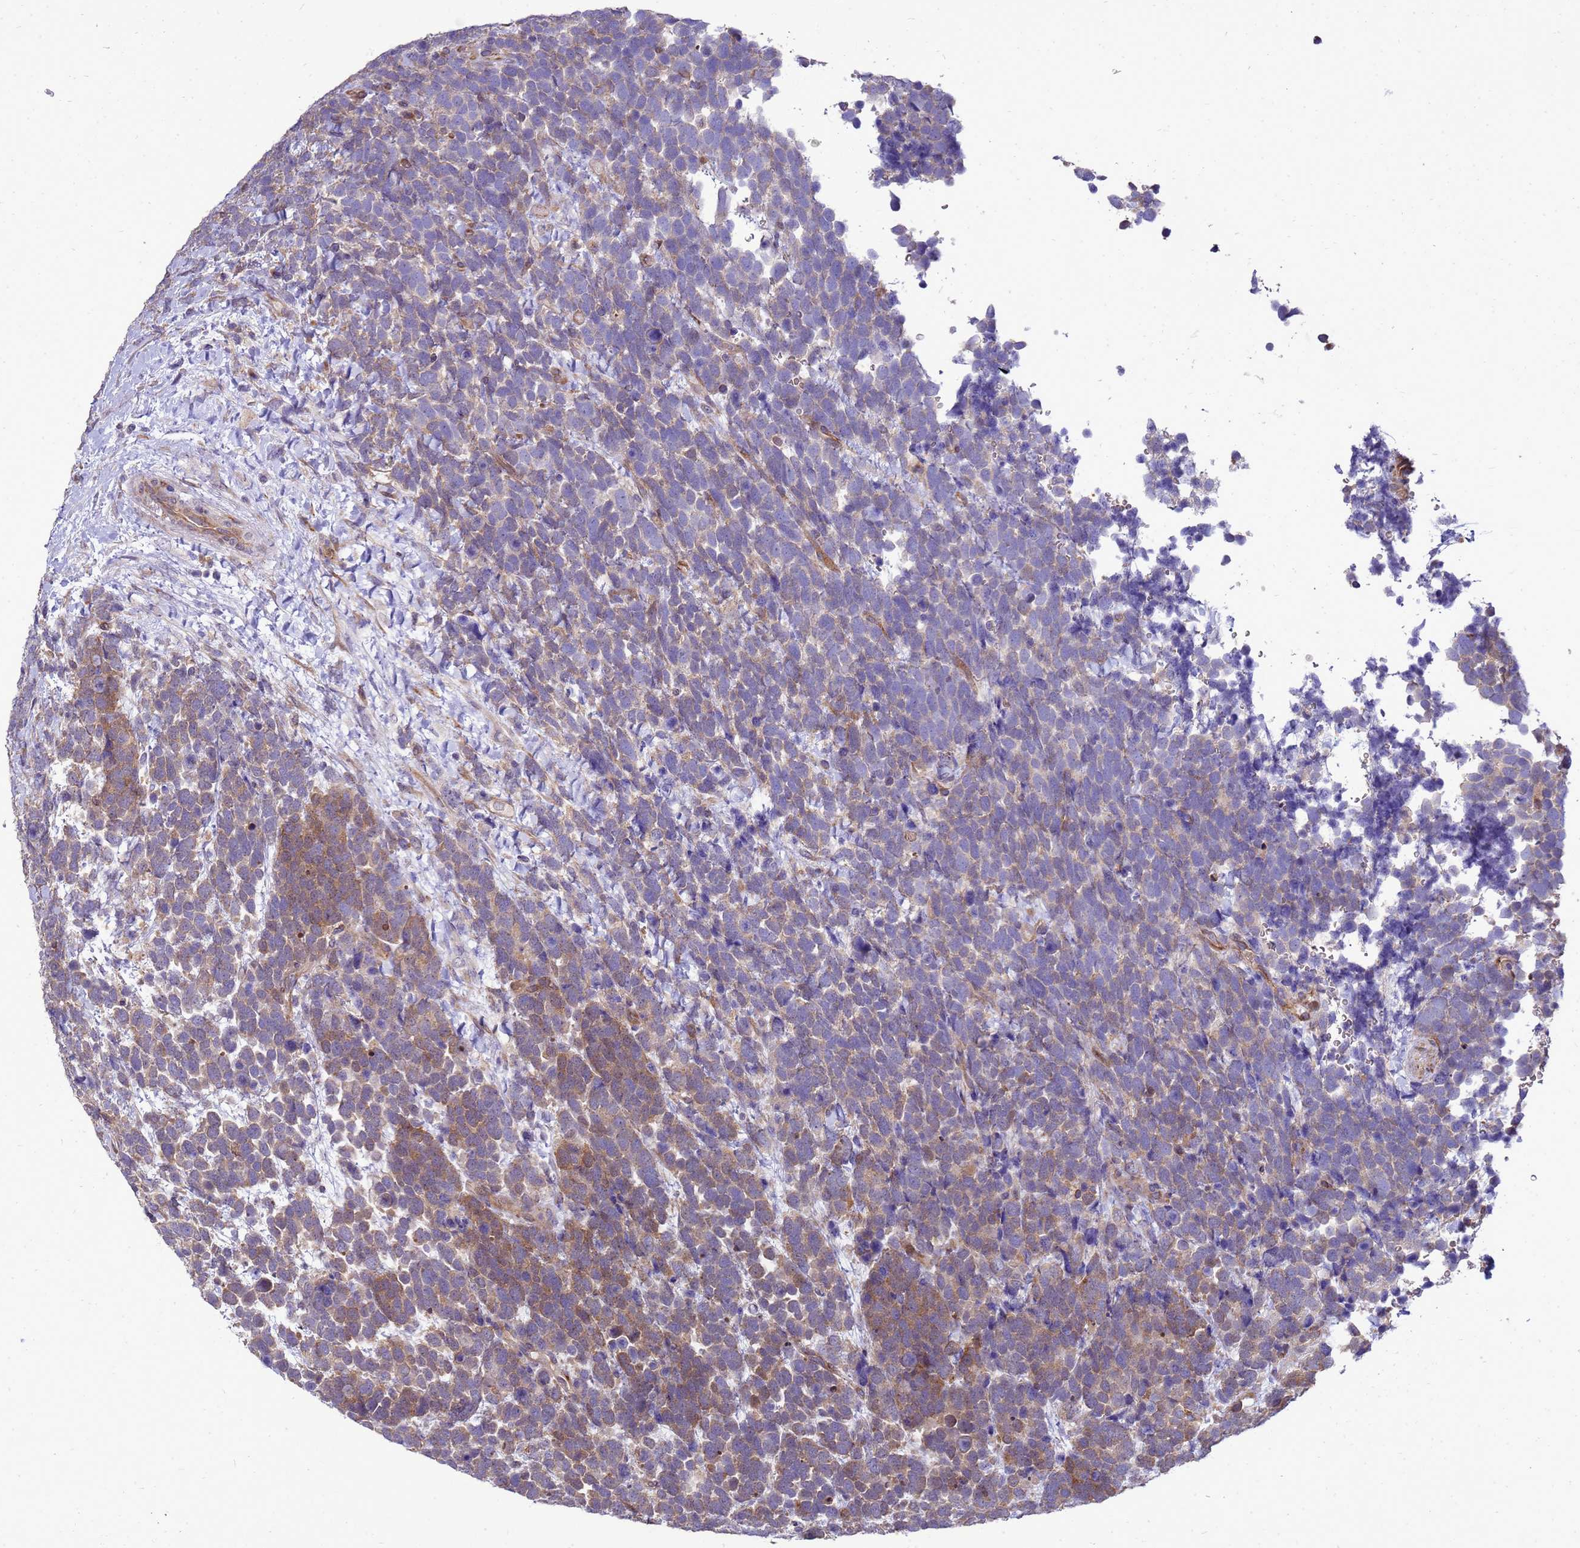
{"staining": {"intensity": "moderate", "quantity": "<25%", "location": "cytoplasmic/membranous,nuclear"}, "tissue": "urothelial cancer", "cell_type": "Tumor cells", "image_type": "cancer", "snomed": [{"axis": "morphology", "description": "Urothelial carcinoma, High grade"}, {"axis": "topography", "description": "Urinary bladder"}], "caption": "Immunohistochemical staining of high-grade urothelial carcinoma displays low levels of moderate cytoplasmic/membranous and nuclear protein positivity in approximately <25% of tumor cells.", "gene": "EIF4EBP3", "patient": {"sex": "female", "age": 82}}